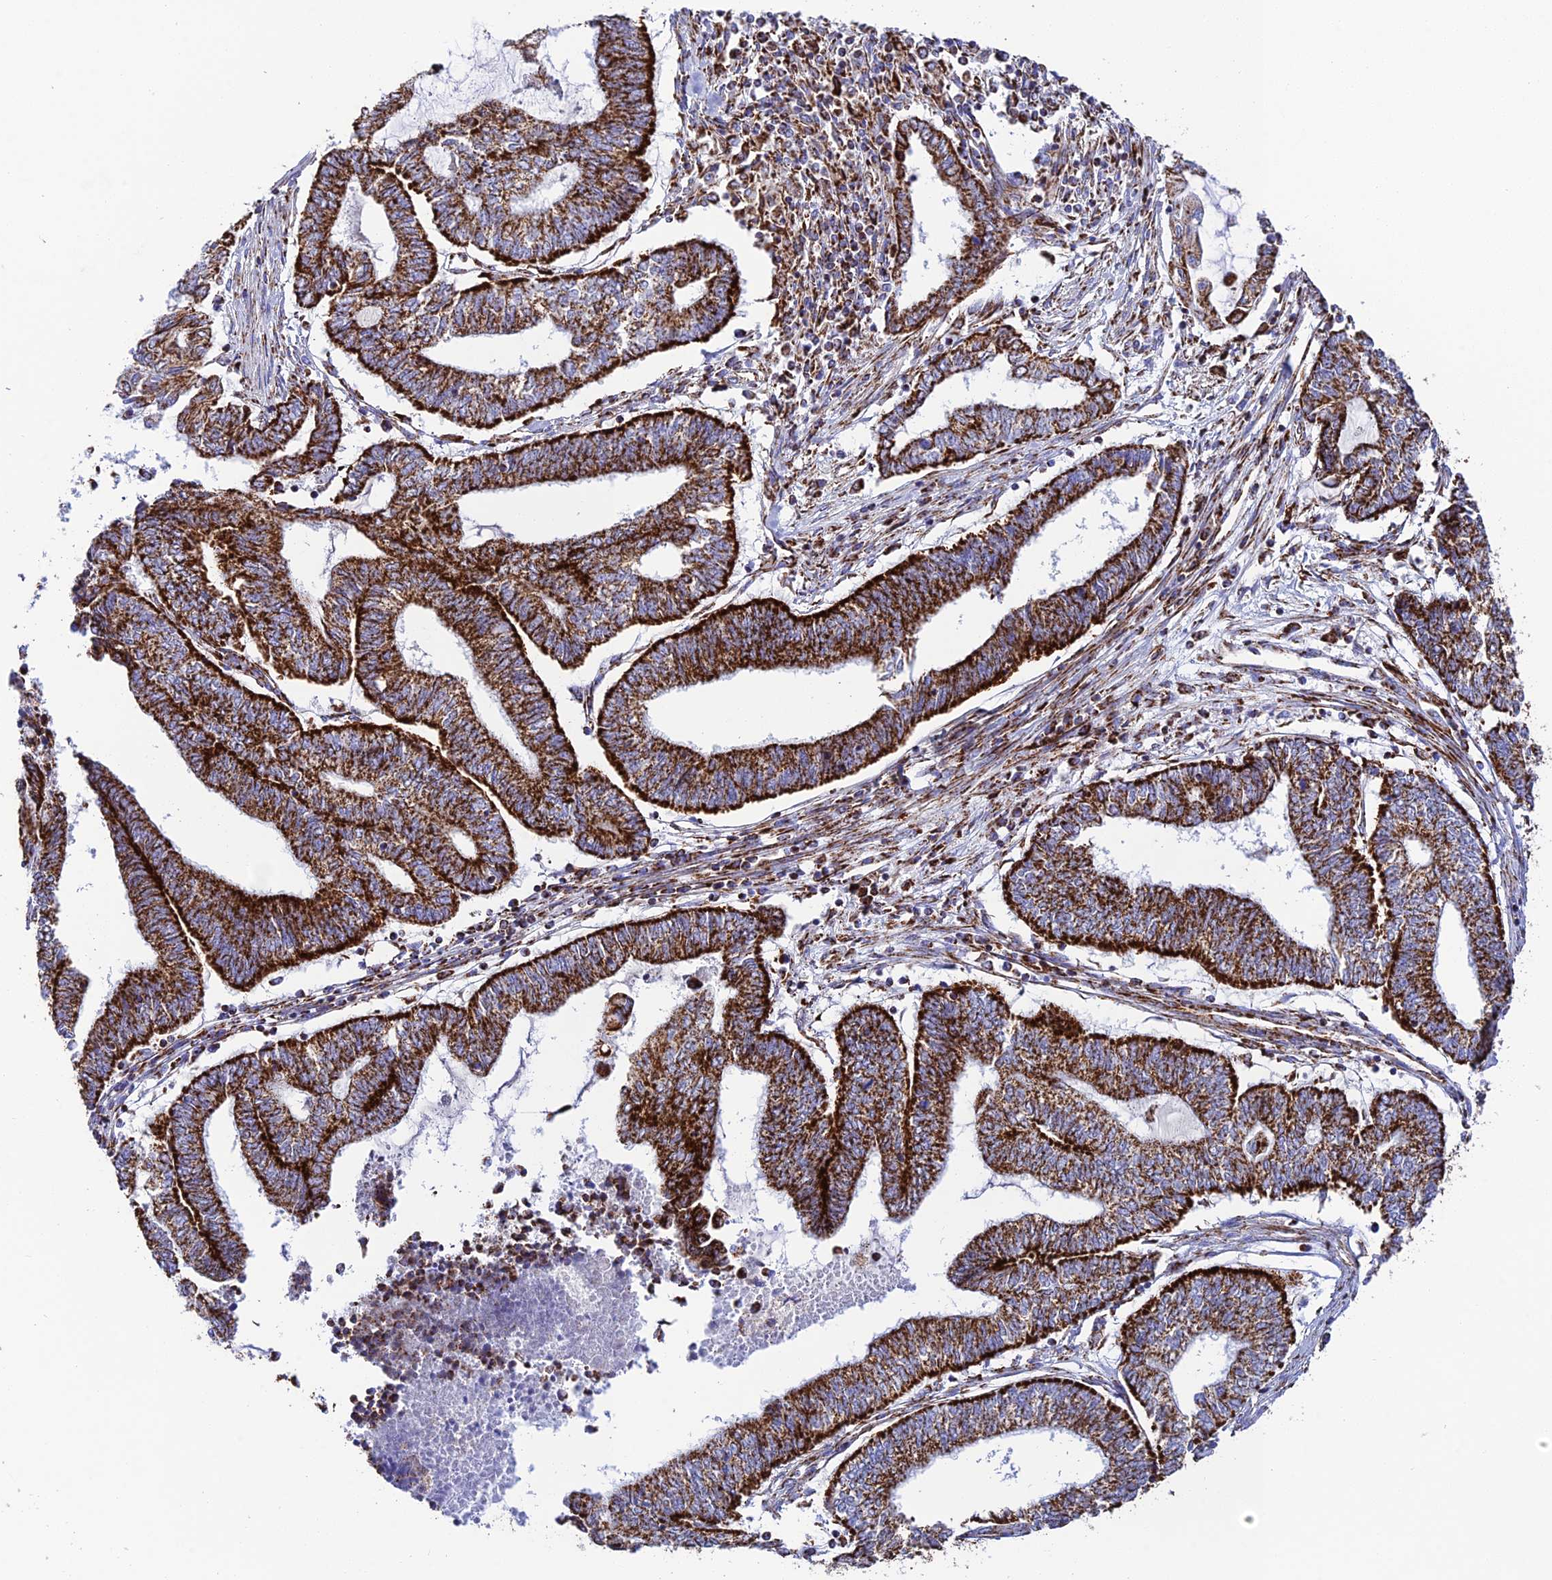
{"staining": {"intensity": "strong", "quantity": ">75%", "location": "cytoplasmic/membranous"}, "tissue": "endometrial cancer", "cell_type": "Tumor cells", "image_type": "cancer", "snomed": [{"axis": "morphology", "description": "Adenocarcinoma, NOS"}, {"axis": "topography", "description": "Uterus"}, {"axis": "topography", "description": "Endometrium"}], "caption": "Immunohistochemistry histopathology image of neoplastic tissue: human endometrial adenocarcinoma stained using immunohistochemistry displays high levels of strong protein expression localized specifically in the cytoplasmic/membranous of tumor cells, appearing as a cytoplasmic/membranous brown color.", "gene": "CHCHD3", "patient": {"sex": "female", "age": 70}}